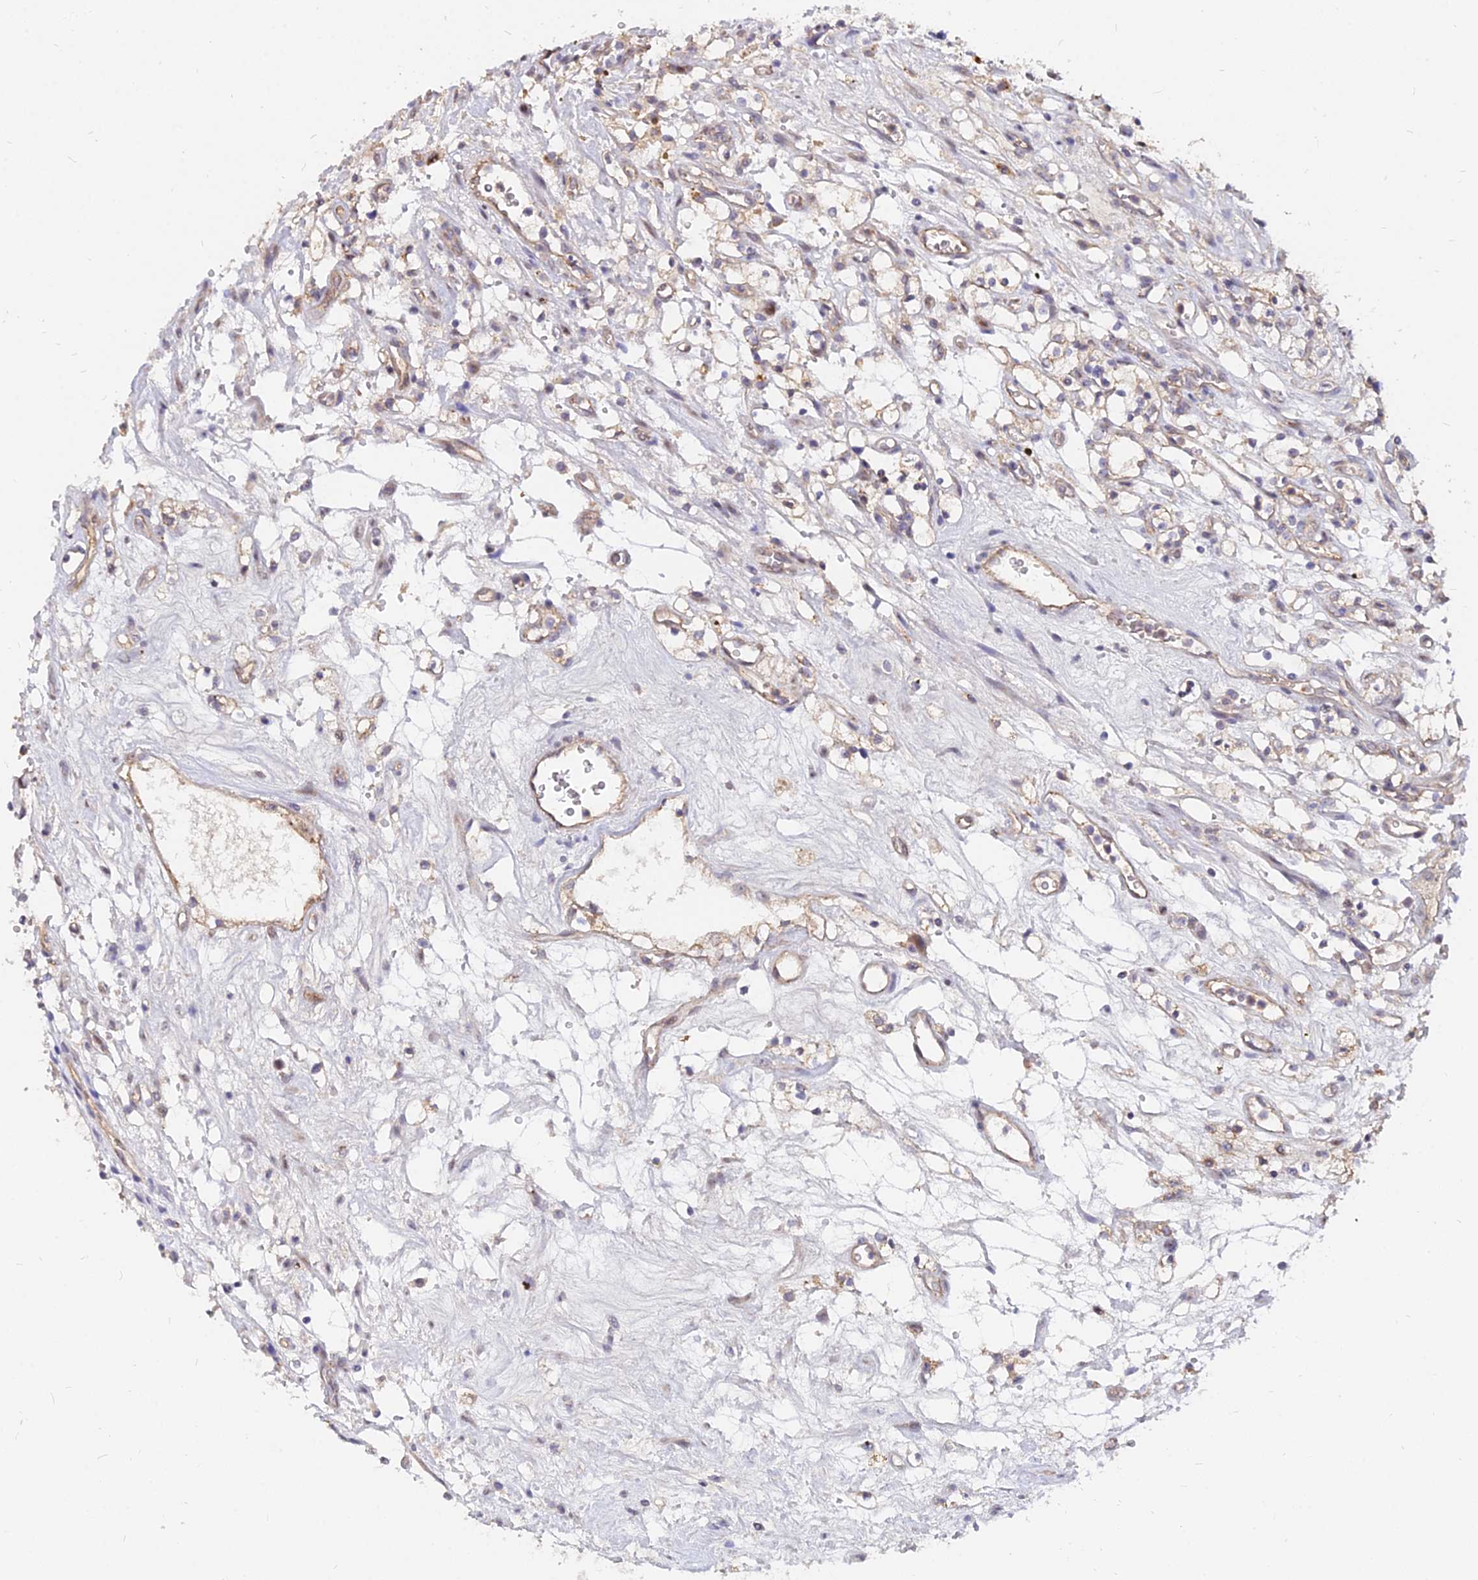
{"staining": {"intensity": "weak", "quantity": "<25%", "location": "cytoplasmic/membranous"}, "tissue": "renal cancer", "cell_type": "Tumor cells", "image_type": "cancer", "snomed": [{"axis": "morphology", "description": "Adenocarcinoma, NOS"}, {"axis": "topography", "description": "Kidney"}], "caption": "Tumor cells are negative for protein expression in human renal cancer (adenocarcinoma).", "gene": "C11orf68", "patient": {"sex": "female", "age": 69}}